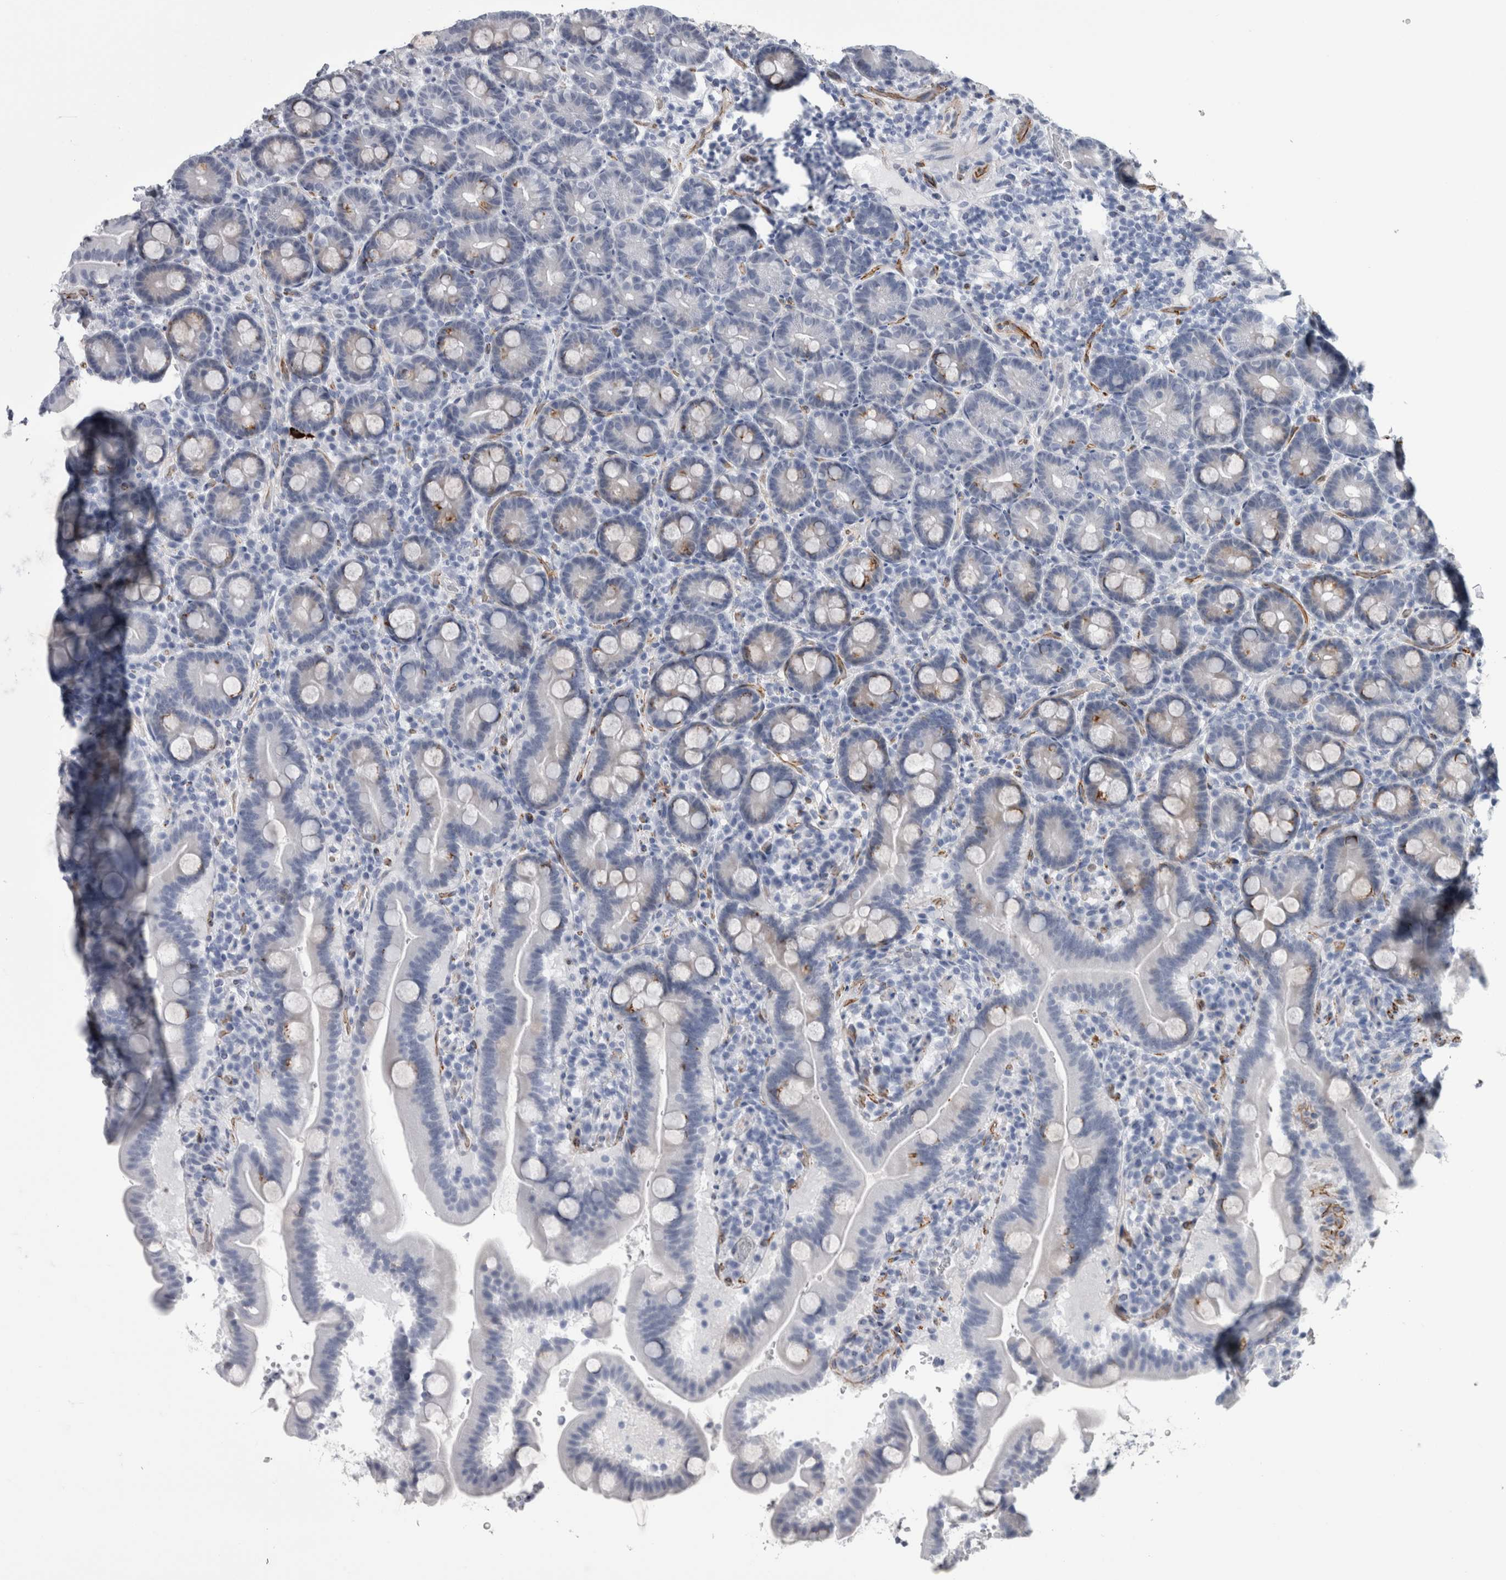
{"staining": {"intensity": "strong", "quantity": "<25%", "location": "cytoplasmic/membranous"}, "tissue": "duodenum", "cell_type": "Glandular cells", "image_type": "normal", "snomed": [{"axis": "morphology", "description": "Normal tissue, NOS"}, {"axis": "topography", "description": "Duodenum"}], "caption": "Immunohistochemistry photomicrograph of benign human duodenum stained for a protein (brown), which reveals medium levels of strong cytoplasmic/membranous positivity in about <25% of glandular cells.", "gene": "VWDE", "patient": {"sex": "male", "age": 54}}